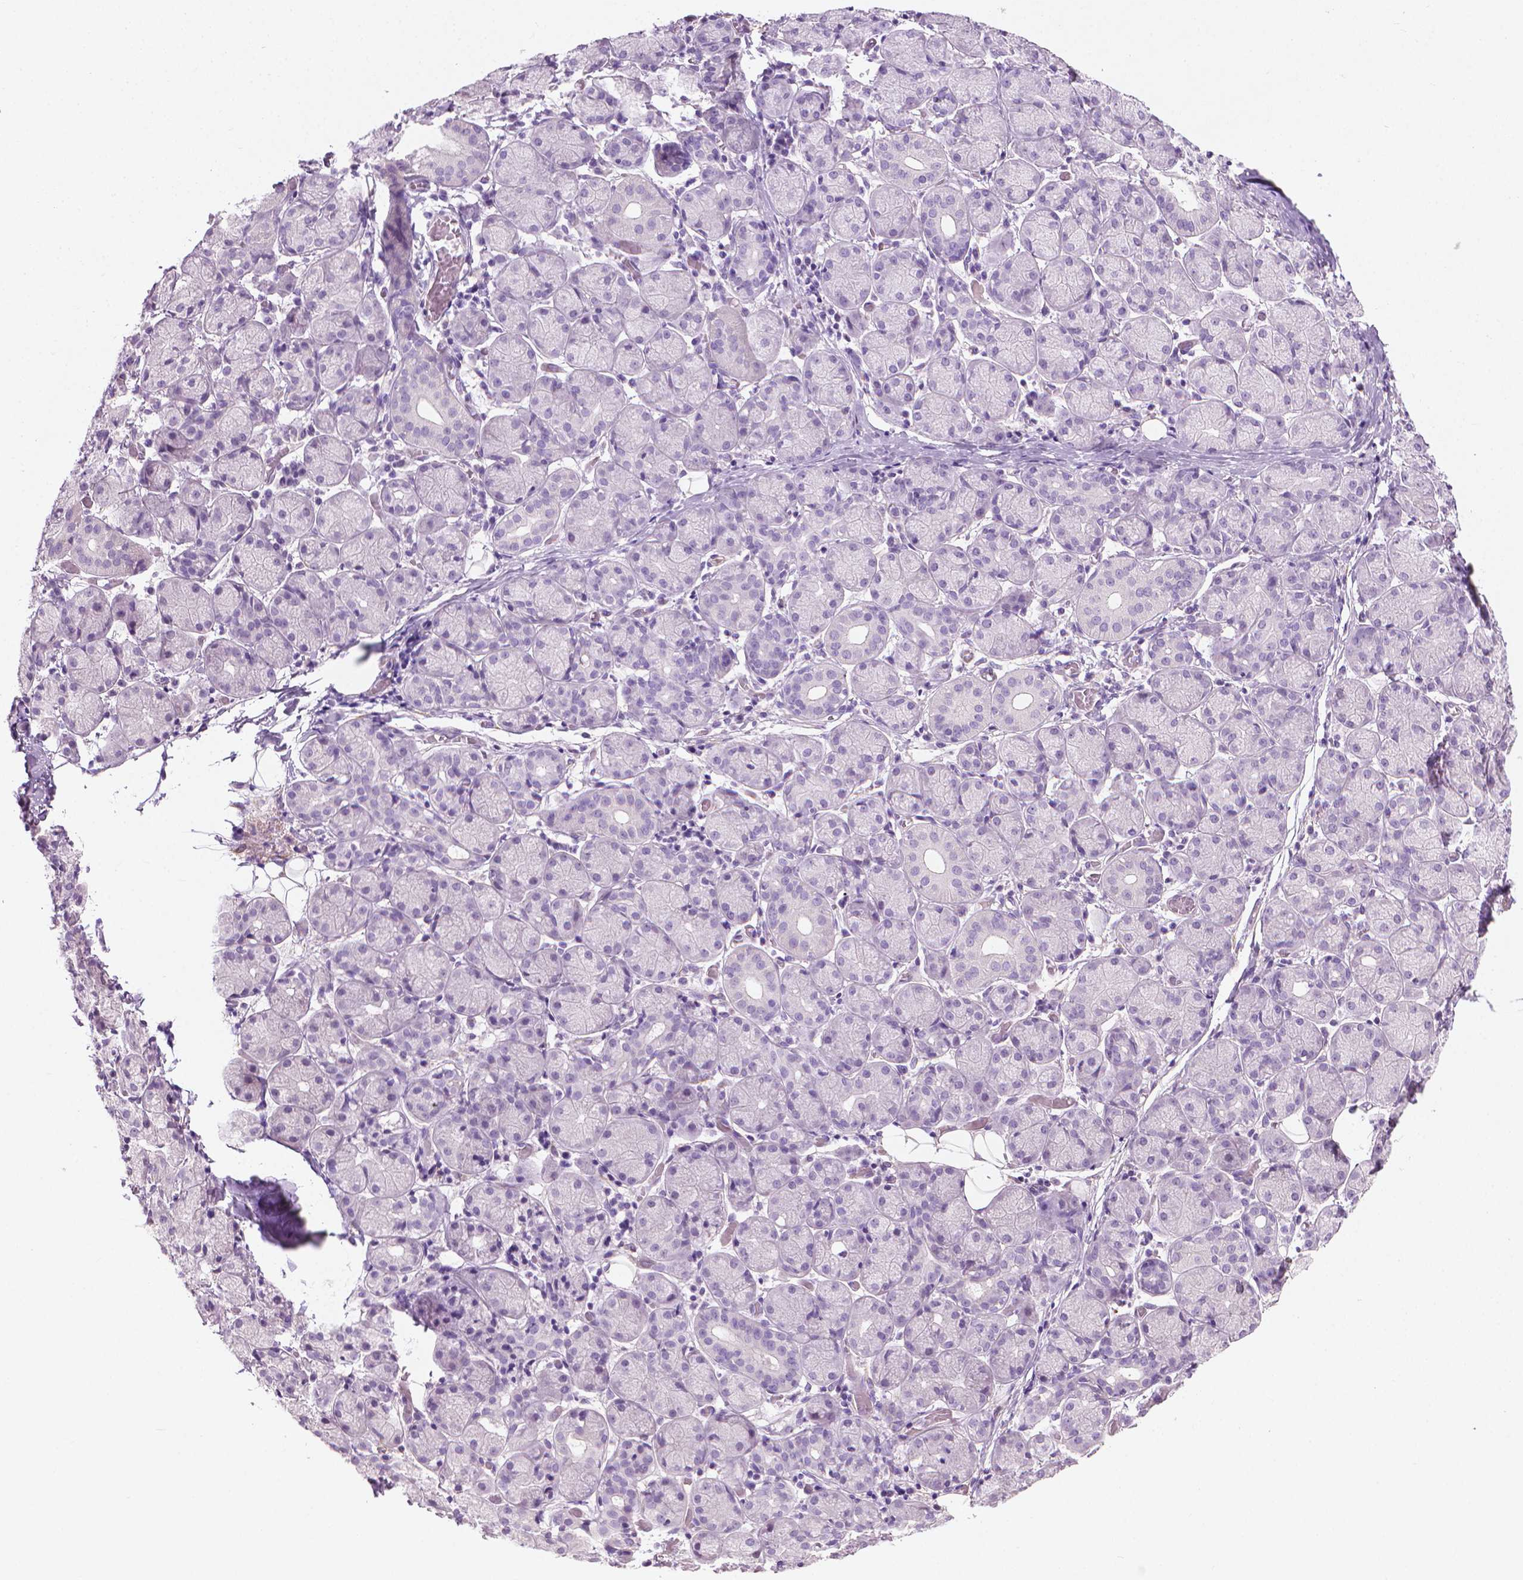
{"staining": {"intensity": "negative", "quantity": "none", "location": "none"}, "tissue": "salivary gland", "cell_type": "Glandular cells", "image_type": "normal", "snomed": [{"axis": "morphology", "description": "Normal tissue, NOS"}, {"axis": "topography", "description": "Salivary gland"}, {"axis": "topography", "description": "Peripheral nerve tissue"}], "caption": "IHC of benign human salivary gland displays no expression in glandular cells.", "gene": "KRT73", "patient": {"sex": "female", "age": 24}}